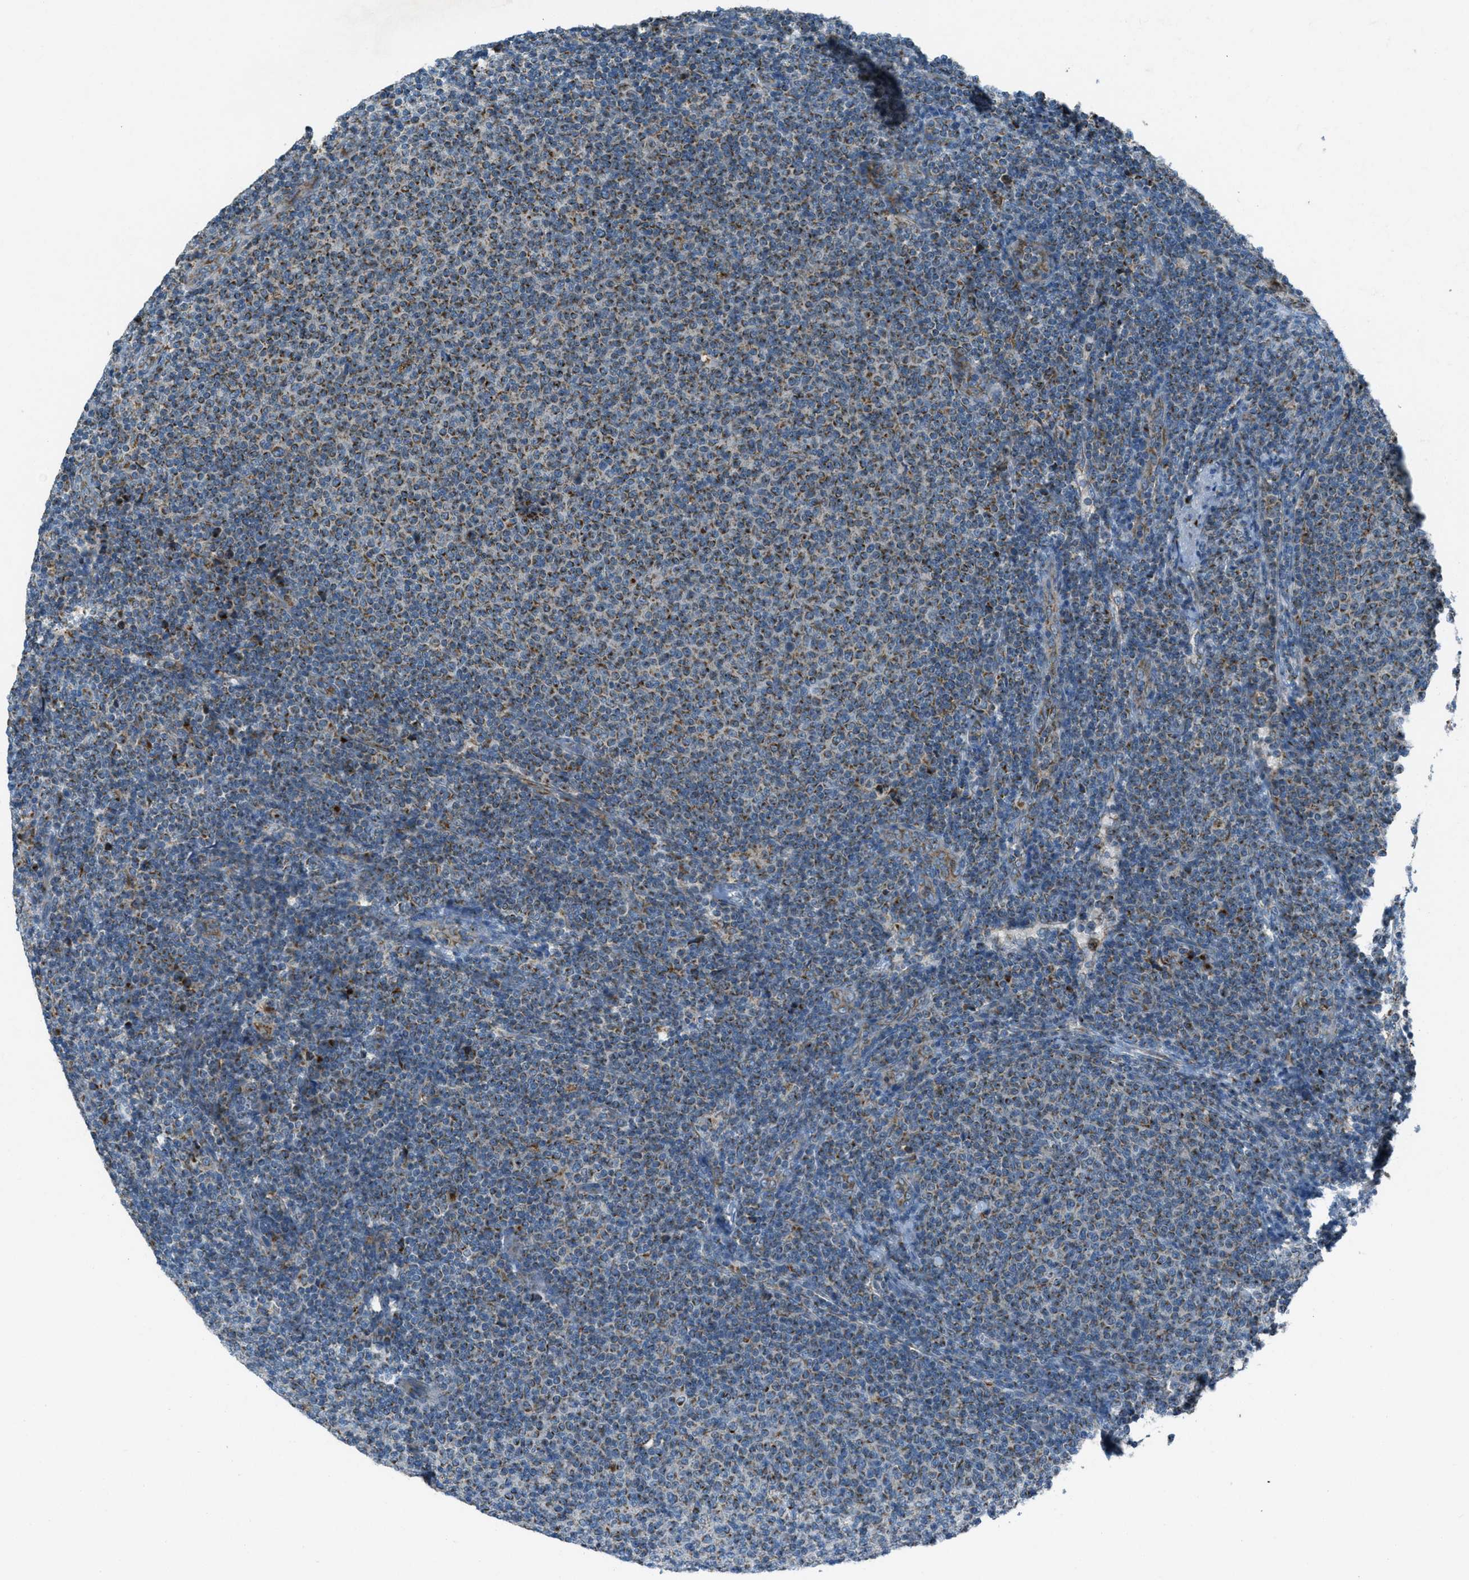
{"staining": {"intensity": "moderate", "quantity": ">75%", "location": "cytoplasmic/membranous"}, "tissue": "lymphoma", "cell_type": "Tumor cells", "image_type": "cancer", "snomed": [{"axis": "morphology", "description": "Malignant lymphoma, non-Hodgkin's type, Low grade"}, {"axis": "topography", "description": "Lymph node"}], "caption": "Immunohistochemical staining of malignant lymphoma, non-Hodgkin's type (low-grade) shows medium levels of moderate cytoplasmic/membranous protein staining in approximately >75% of tumor cells.", "gene": "BCKDK", "patient": {"sex": "male", "age": 66}}